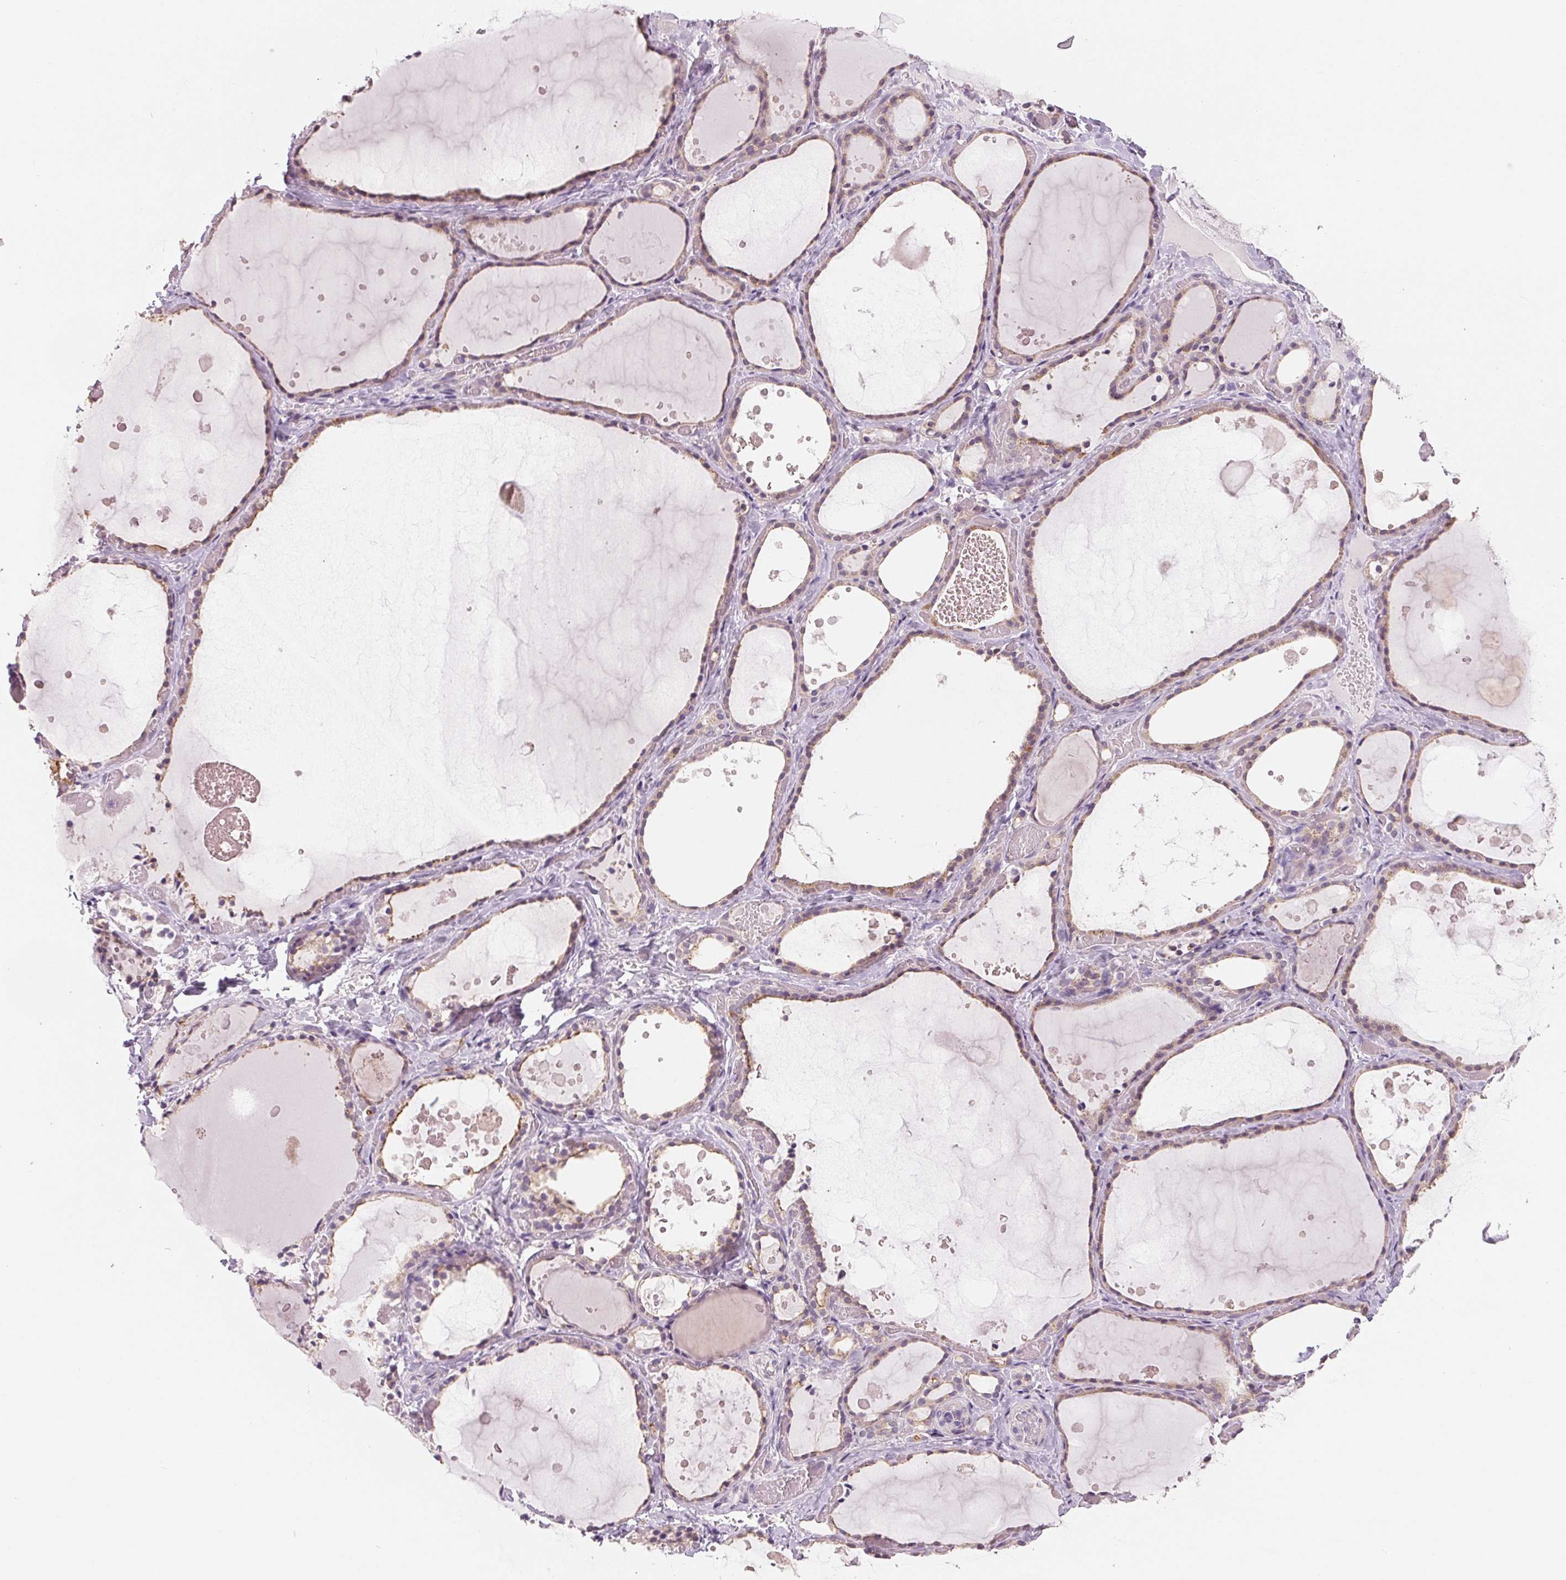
{"staining": {"intensity": "weak", "quantity": "25%-75%", "location": "cytoplasmic/membranous"}, "tissue": "thyroid gland", "cell_type": "Glandular cells", "image_type": "normal", "snomed": [{"axis": "morphology", "description": "Normal tissue, NOS"}, {"axis": "topography", "description": "Thyroid gland"}], "caption": "Immunohistochemistry (IHC) of unremarkable thyroid gland displays low levels of weak cytoplasmic/membranous positivity in approximately 25%-75% of glandular cells. The protein is stained brown, and the nuclei are stained in blue (DAB IHC with brightfield microscopy, high magnification).", "gene": "VTCN1", "patient": {"sex": "female", "age": 56}}